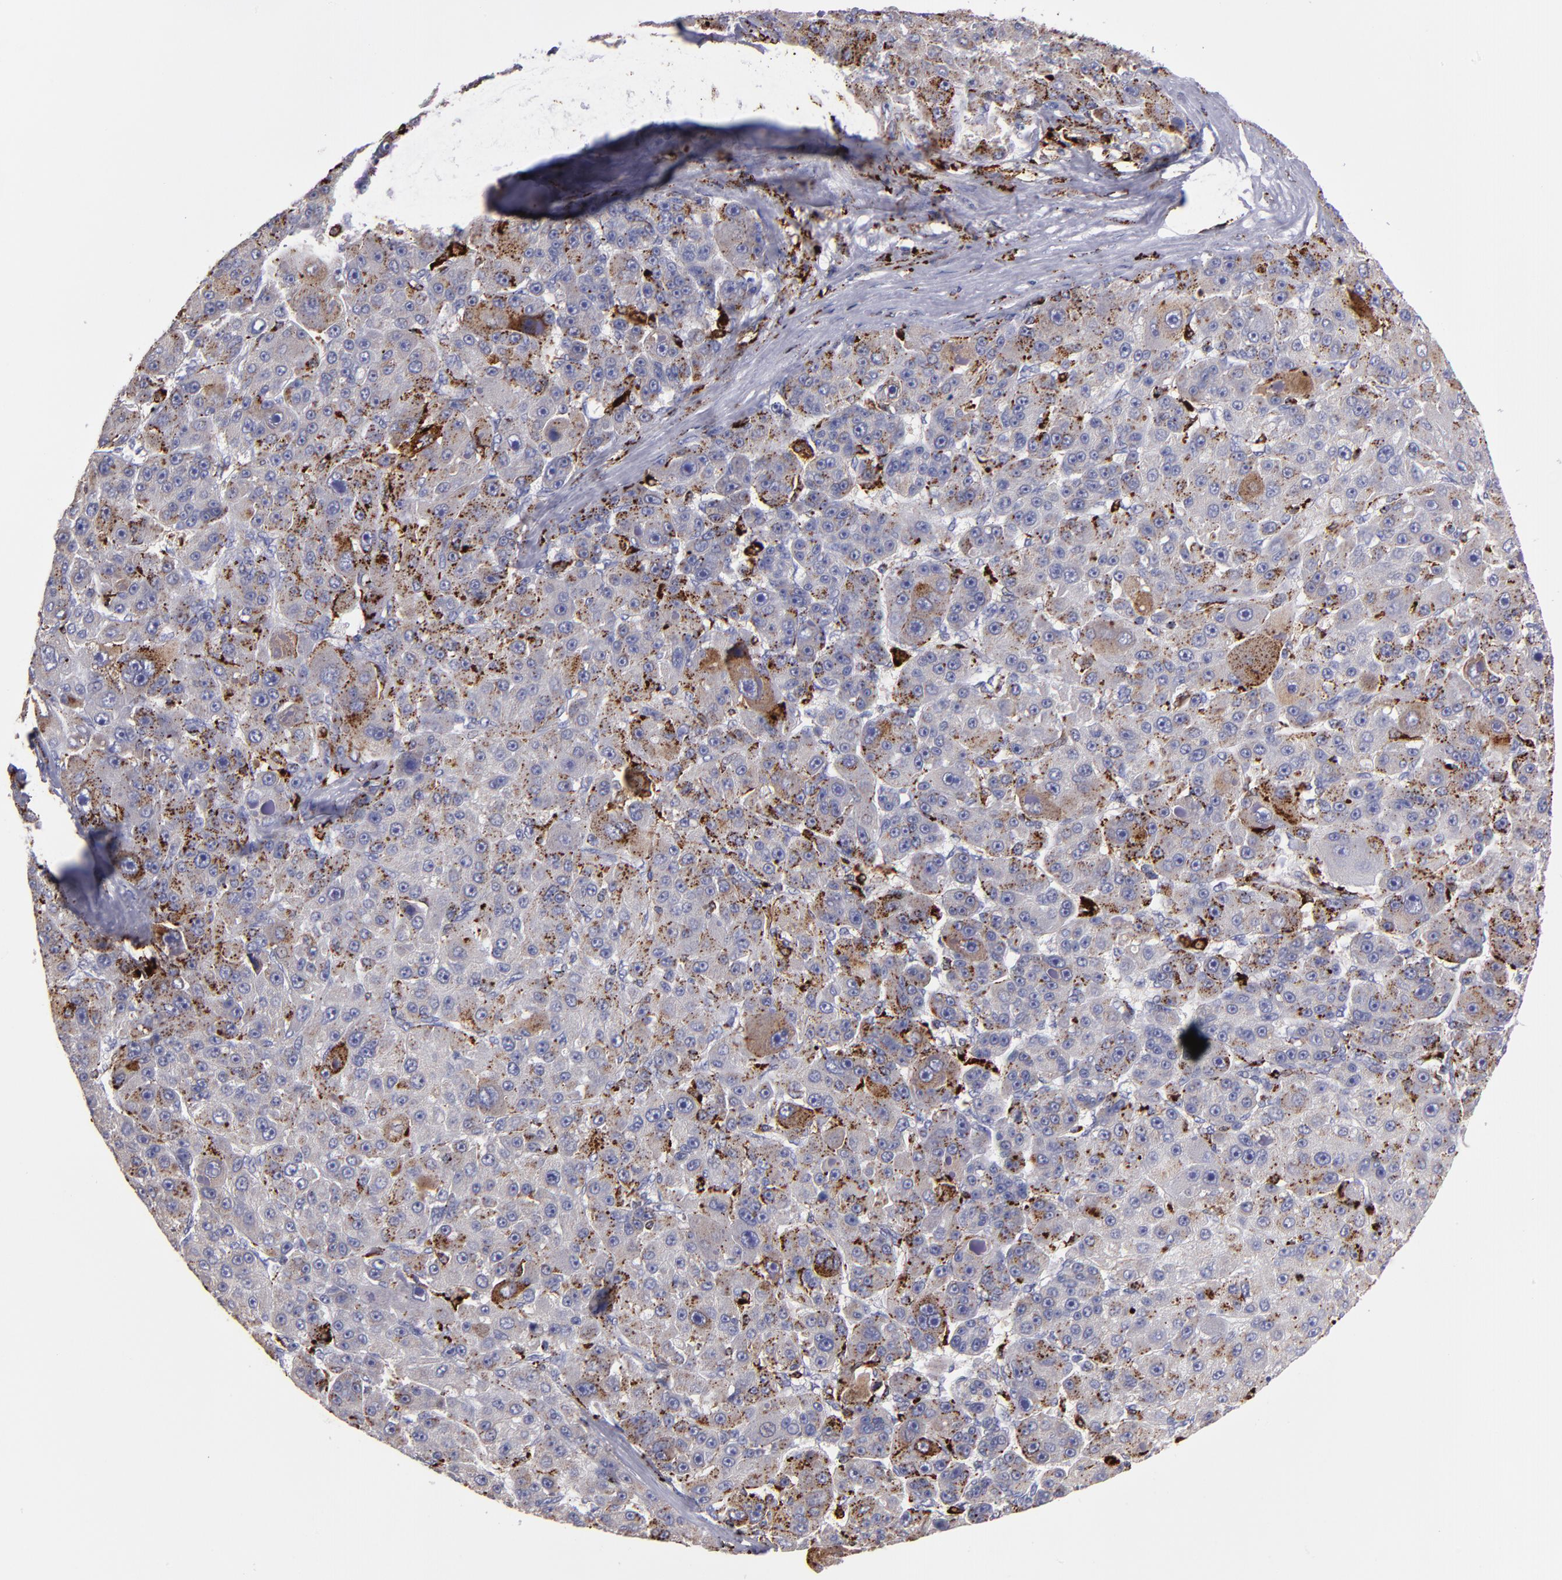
{"staining": {"intensity": "moderate", "quantity": "25%-75%", "location": "cytoplasmic/membranous"}, "tissue": "liver cancer", "cell_type": "Tumor cells", "image_type": "cancer", "snomed": [{"axis": "morphology", "description": "Carcinoma, Hepatocellular, NOS"}, {"axis": "topography", "description": "Liver"}], "caption": "Human liver cancer stained for a protein (brown) displays moderate cytoplasmic/membranous positive expression in about 25%-75% of tumor cells.", "gene": "CTSS", "patient": {"sex": "male", "age": 76}}